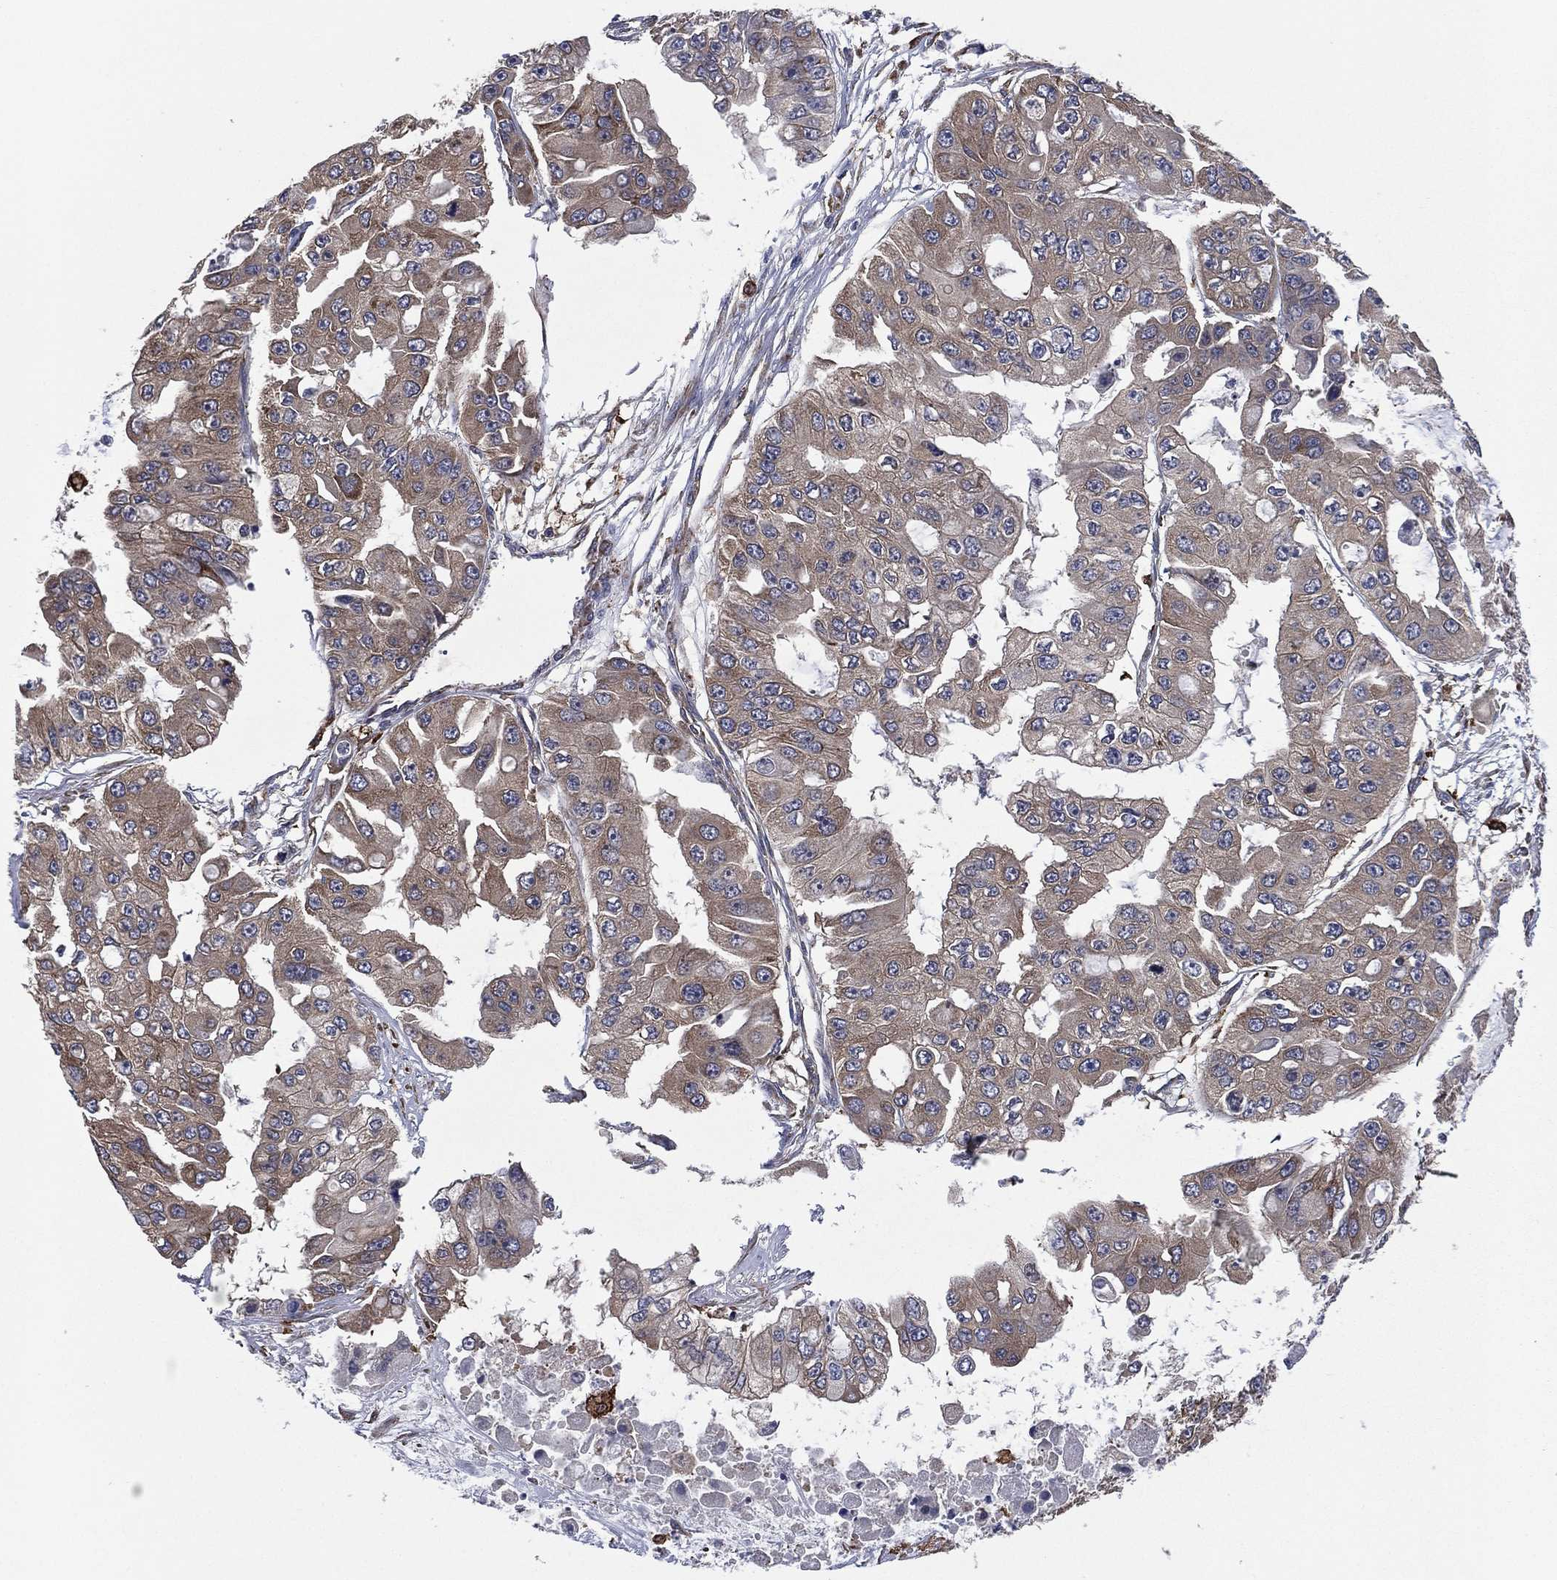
{"staining": {"intensity": "moderate", "quantity": "<25%", "location": "cytoplasmic/membranous"}, "tissue": "ovarian cancer", "cell_type": "Tumor cells", "image_type": "cancer", "snomed": [{"axis": "morphology", "description": "Cystadenocarcinoma, serous, NOS"}, {"axis": "topography", "description": "Ovary"}], "caption": "Brown immunohistochemical staining in human ovarian cancer demonstrates moderate cytoplasmic/membranous positivity in approximately <25% of tumor cells. (brown staining indicates protein expression, while blue staining denotes nuclei).", "gene": "C2orf76", "patient": {"sex": "female", "age": 56}}